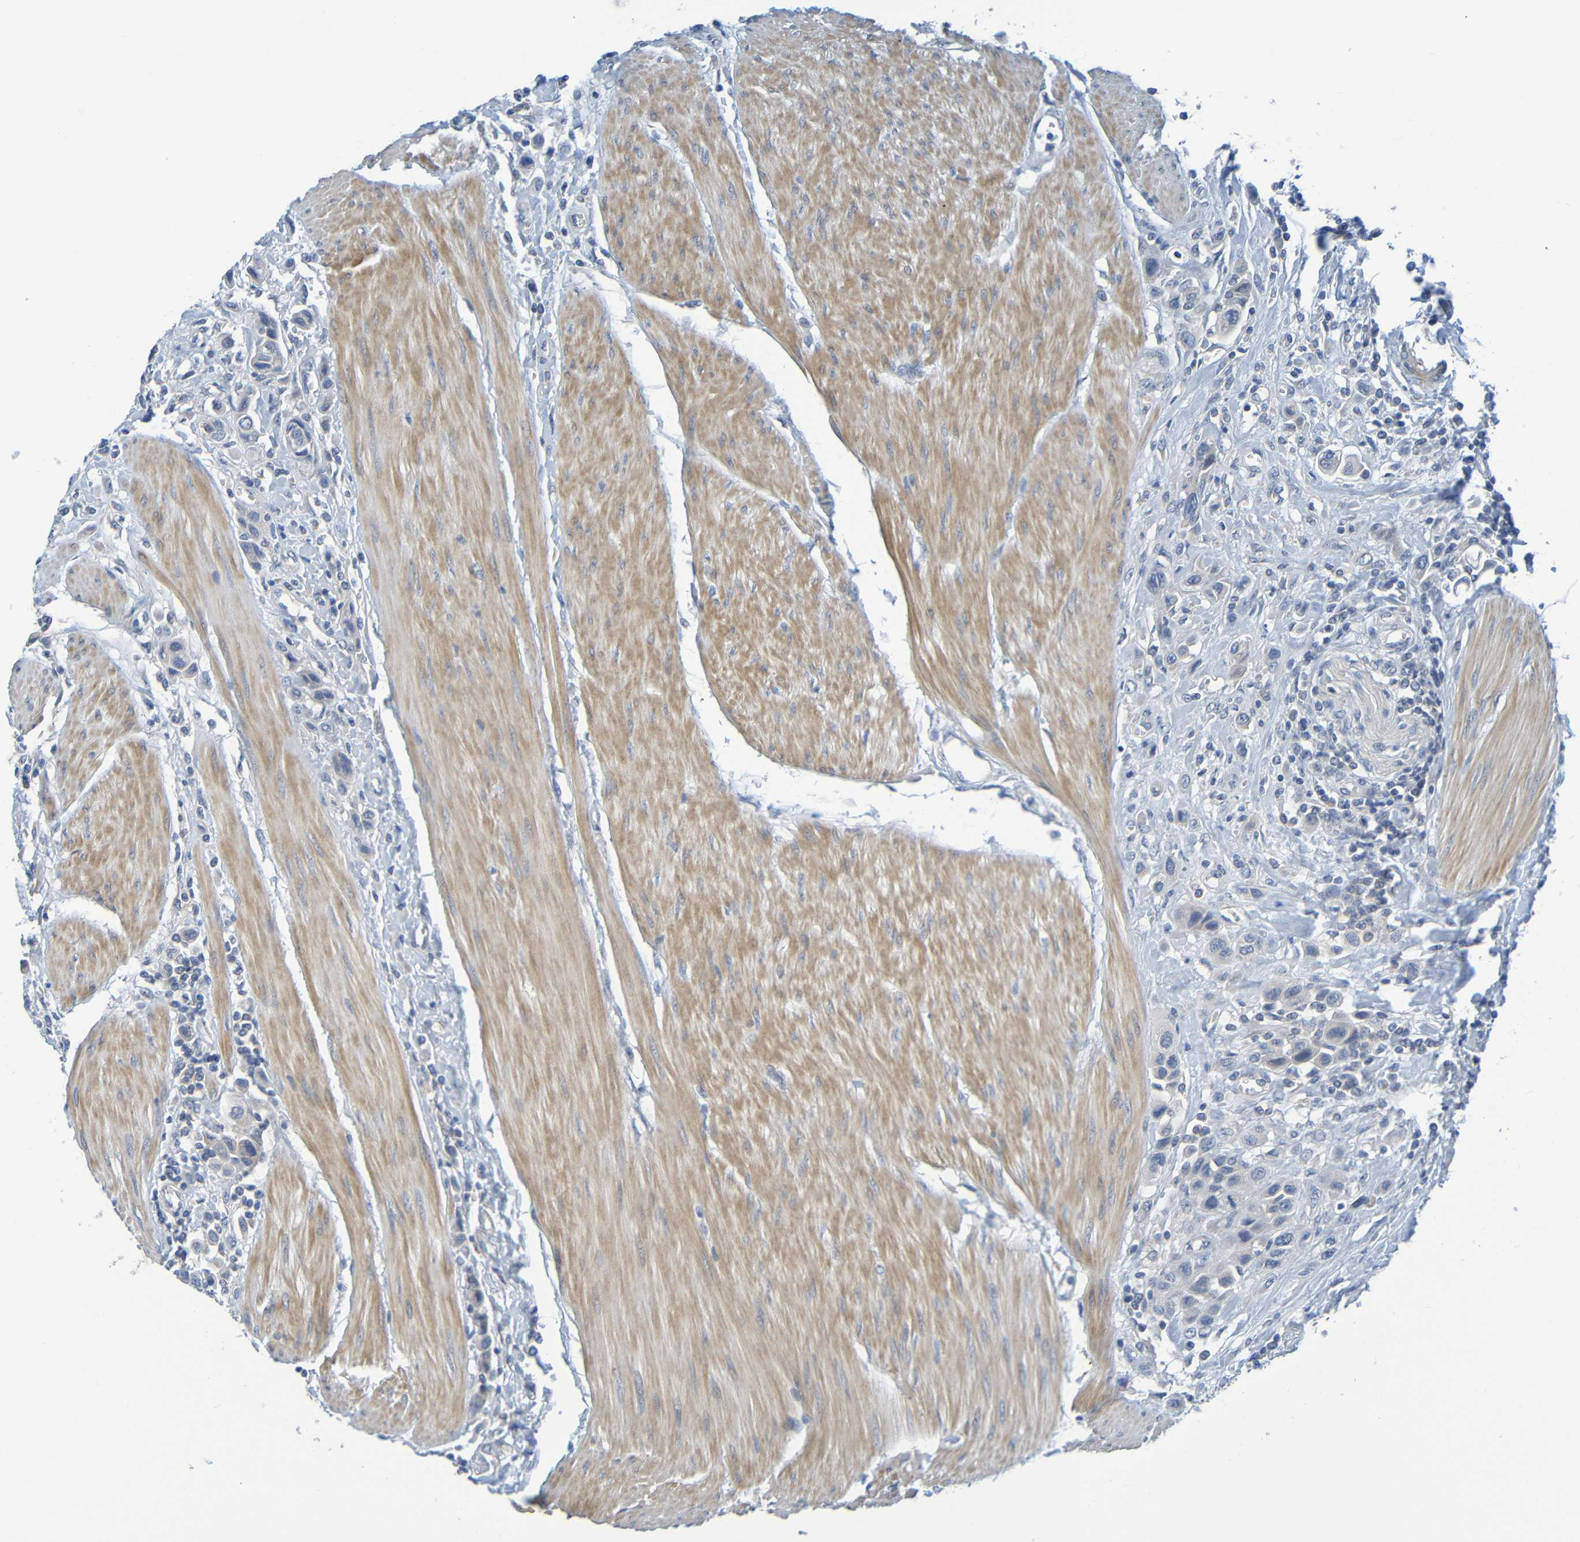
{"staining": {"intensity": "weak", "quantity": "<25%", "location": "cytoplasmic/membranous"}, "tissue": "urothelial cancer", "cell_type": "Tumor cells", "image_type": "cancer", "snomed": [{"axis": "morphology", "description": "Urothelial carcinoma, High grade"}, {"axis": "topography", "description": "Urinary bladder"}], "caption": "Tumor cells show no significant positivity in high-grade urothelial carcinoma.", "gene": "CYP4F2", "patient": {"sex": "male", "age": 50}}